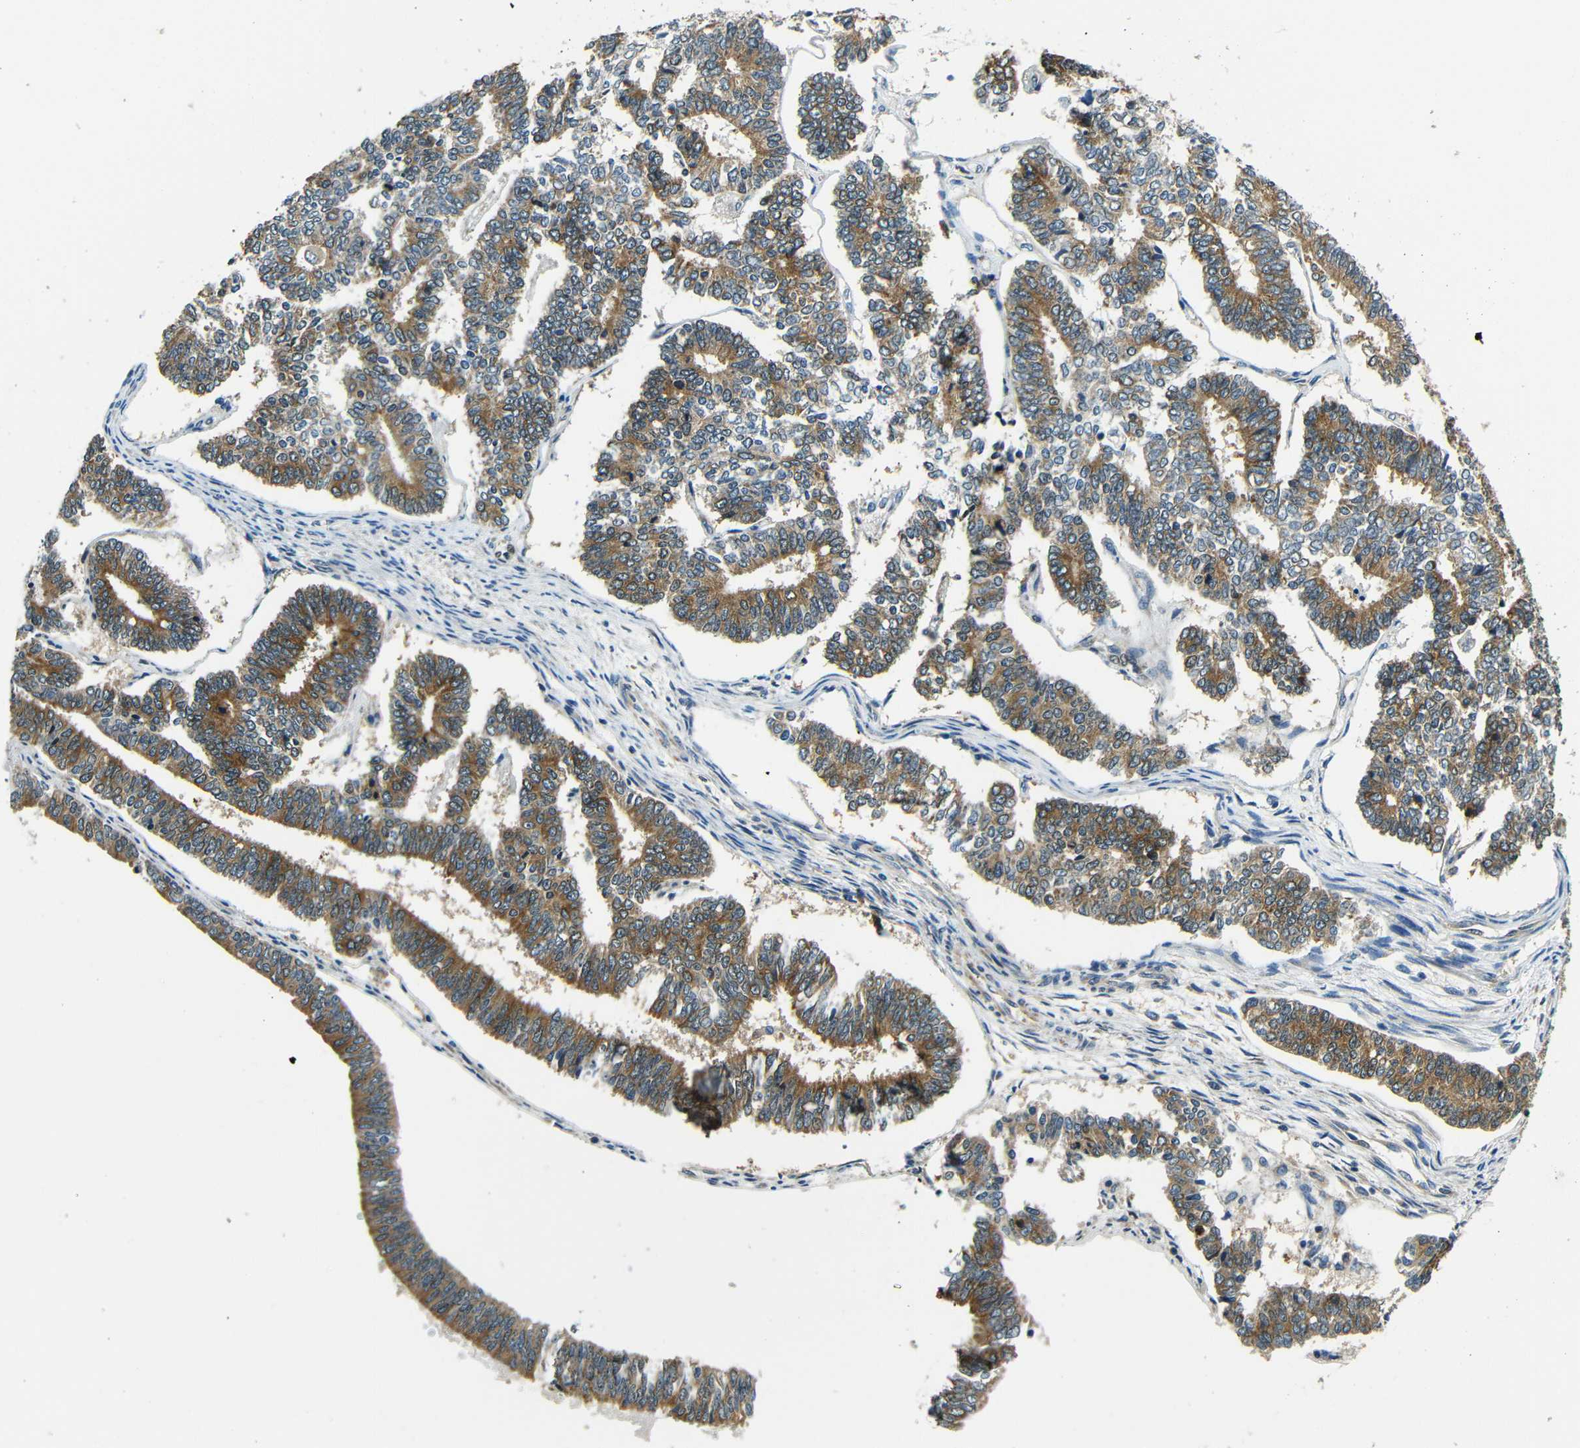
{"staining": {"intensity": "moderate", "quantity": ">75%", "location": "cytoplasmic/membranous"}, "tissue": "endometrial cancer", "cell_type": "Tumor cells", "image_type": "cancer", "snomed": [{"axis": "morphology", "description": "Adenocarcinoma, NOS"}, {"axis": "topography", "description": "Endometrium"}], "caption": "Brown immunohistochemical staining in human adenocarcinoma (endometrial) reveals moderate cytoplasmic/membranous positivity in approximately >75% of tumor cells.", "gene": "VAPB", "patient": {"sex": "female", "age": 70}}